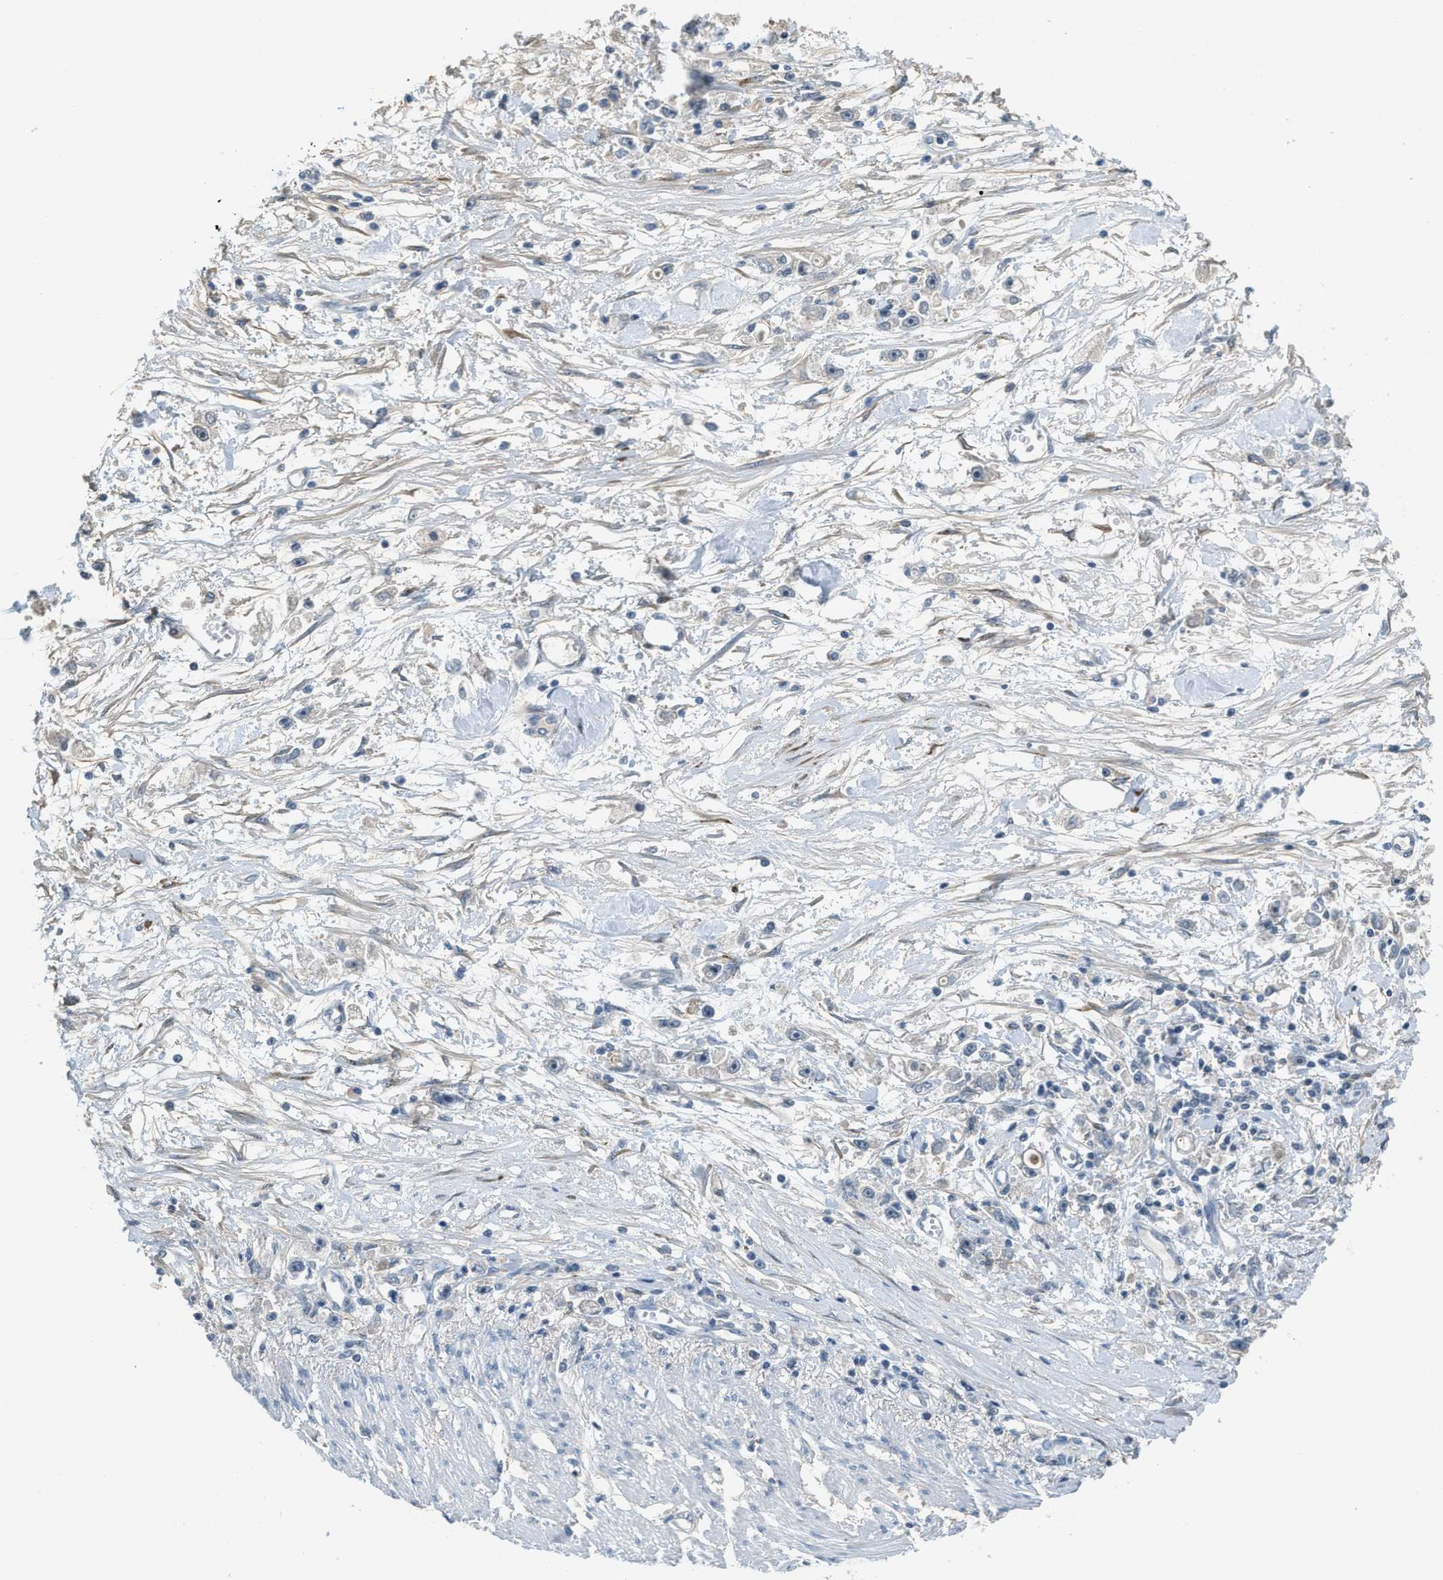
{"staining": {"intensity": "negative", "quantity": "none", "location": "none"}, "tissue": "stomach cancer", "cell_type": "Tumor cells", "image_type": "cancer", "snomed": [{"axis": "morphology", "description": "Adenocarcinoma, NOS"}, {"axis": "topography", "description": "Stomach"}], "caption": "An IHC photomicrograph of stomach cancer is shown. There is no staining in tumor cells of stomach cancer. (DAB (3,3'-diaminobenzidine) immunohistochemistry visualized using brightfield microscopy, high magnification).", "gene": "TMEM154", "patient": {"sex": "female", "age": 59}}